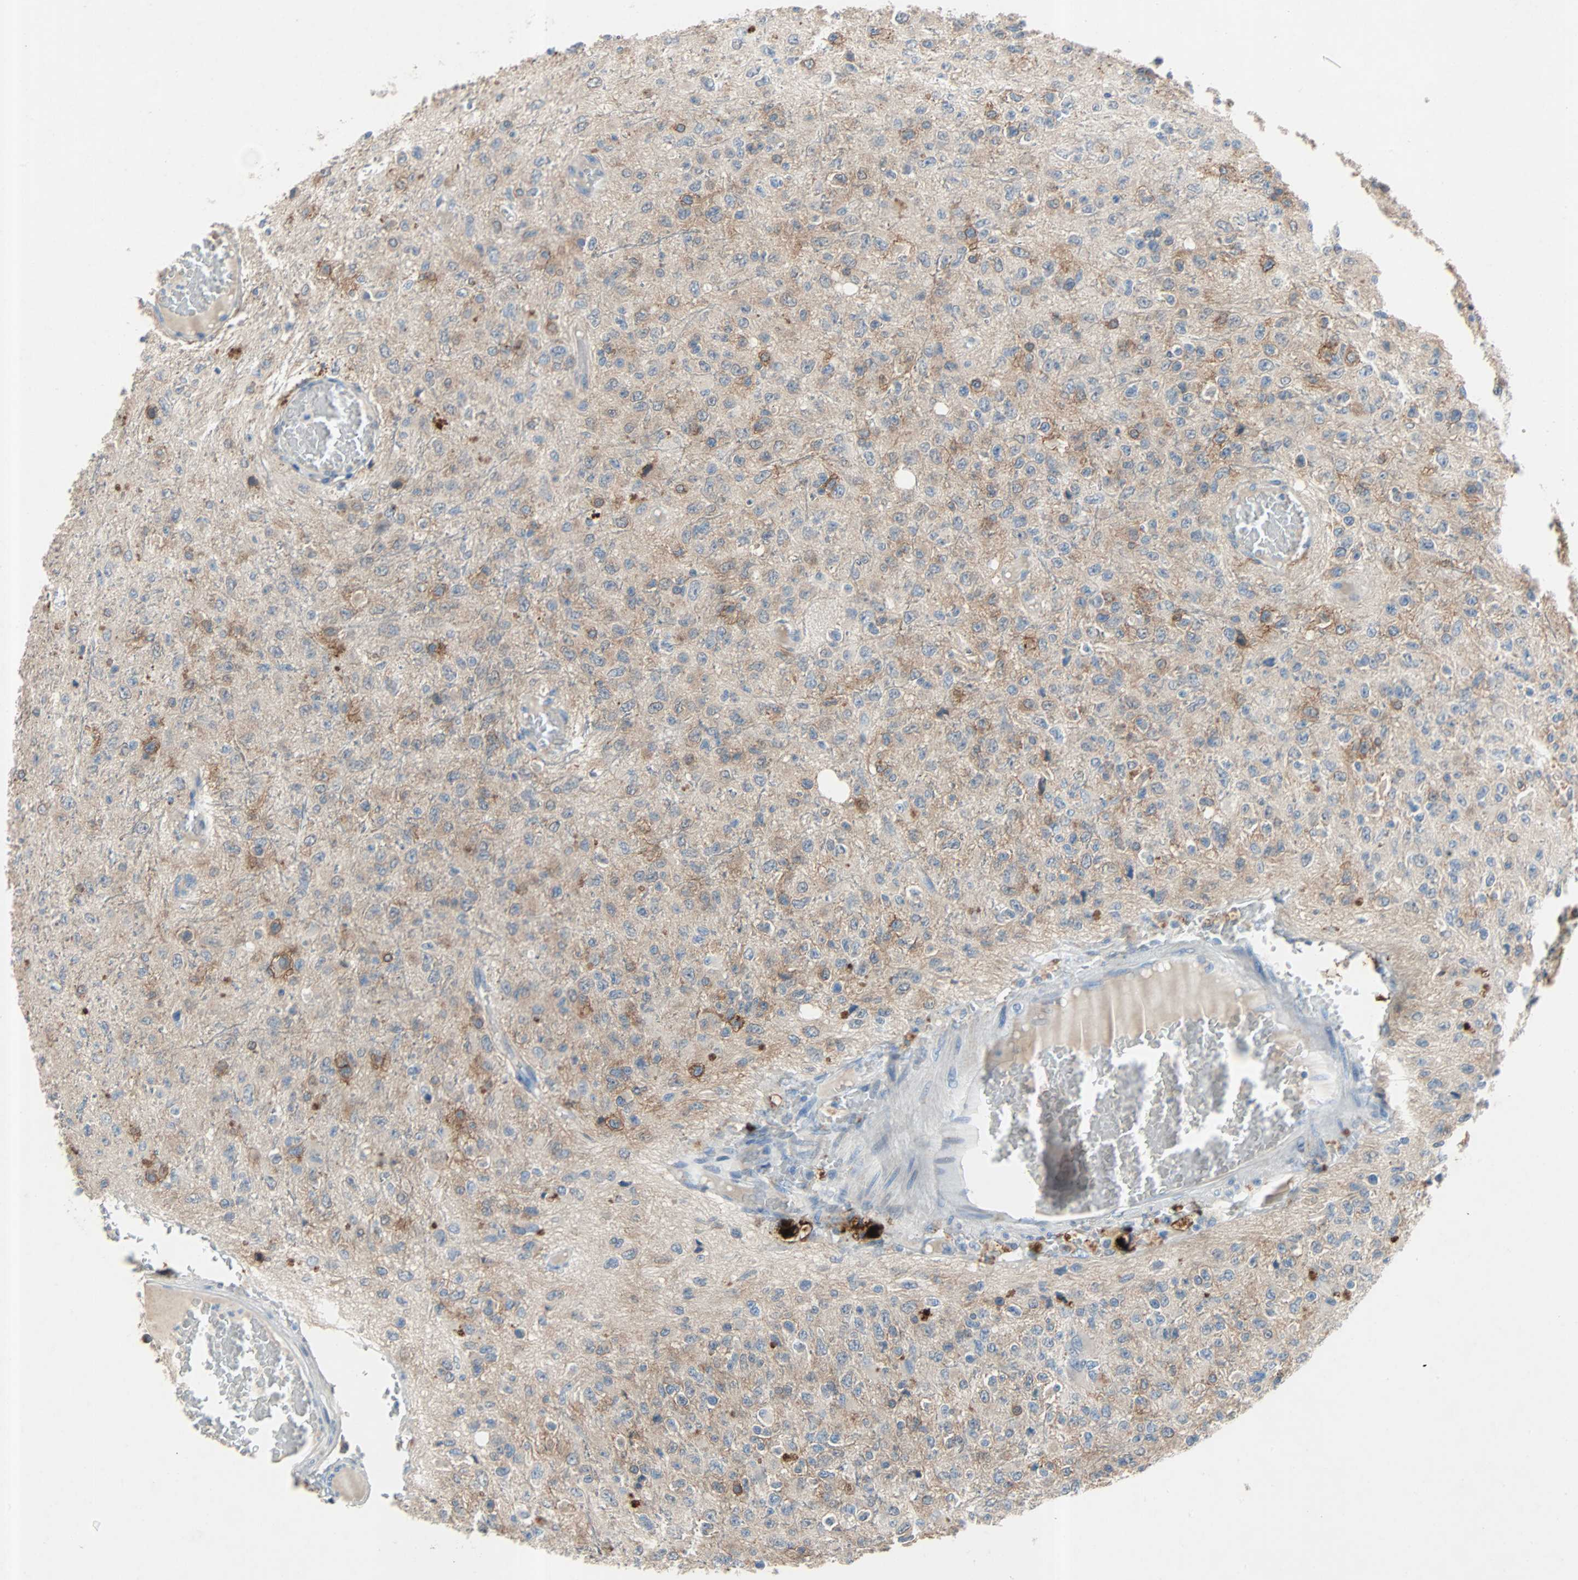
{"staining": {"intensity": "weak", "quantity": "<25%", "location": "cytoplasmic/membranous"}, "tissue": "glioma", "cell_type": "Tumor cells", "image_type": "cancer", "snomed": [{"axis": "morphology", "description": "Glioma, malignant, High grade"}, {"axis": "topography", "description": "pancreas cauda"}], "caption": "Immunohistochemistry (IHC) micrograph of glioma stained for a protein (brown), which shows no positivity in tumor cells.", "gene": "PCDHB2", "patient": {"sex": "male", "age": 60}}